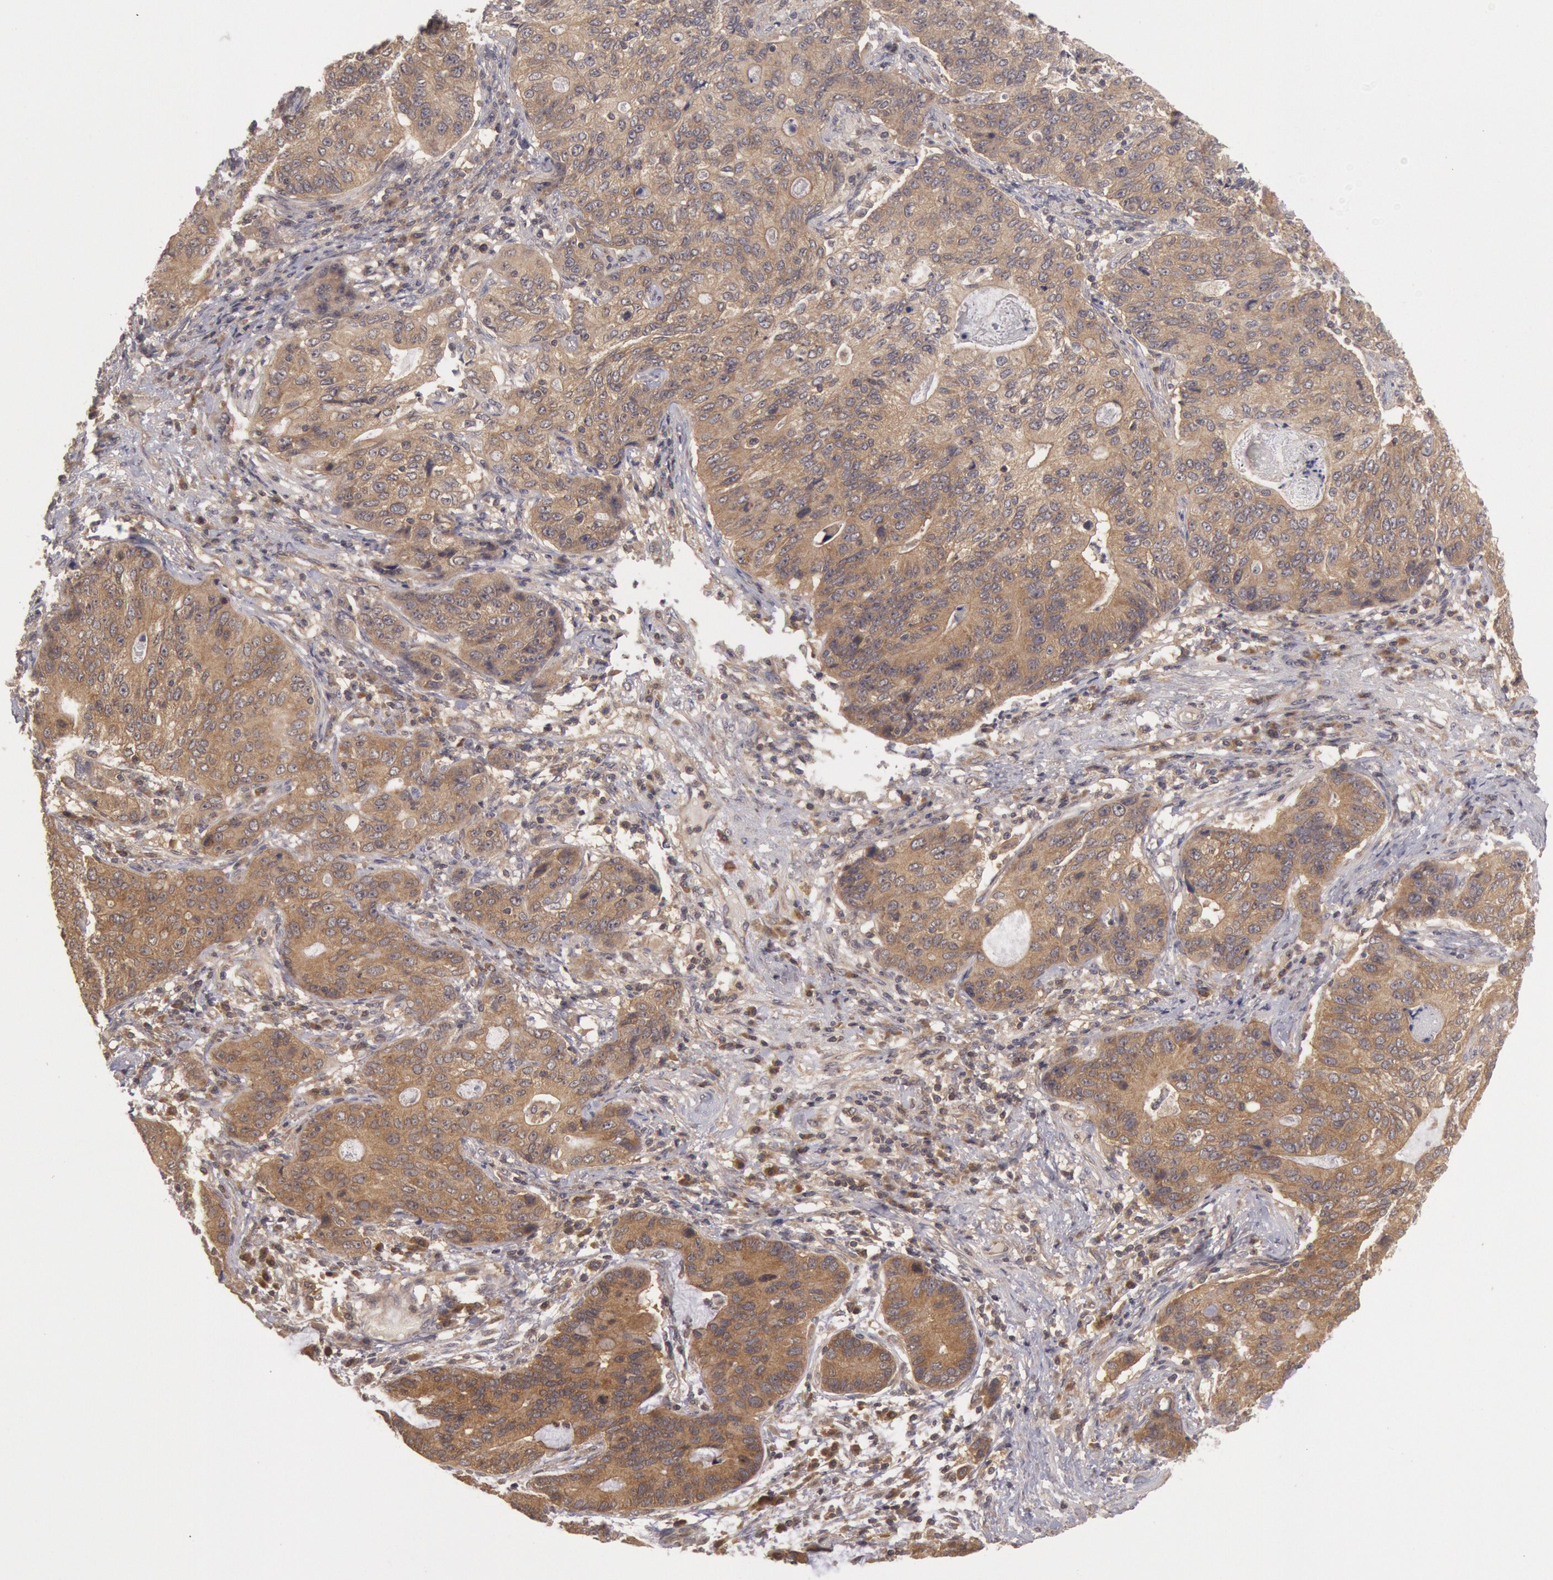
{"staining": {"intensity": "moderate", "quantity": ">75%", "location": "cytoplasmic/membranous"}, "tissue": "stomach cancer", "cell_type": "Tumor cells", "image_type": "cancer", "snomed": [{"axis": "morphology", "description": "Adenocarcinoma, NOS"}, {"axis": "topography", "description": "Esophagus"}, {"axis": "topography", "description": "Stomach"}], "caption": "Immunohistochemical staining of stomach adenocarcinoma exhibits medium levels of moderate cytoplasmic/membranous positivity in about >75% of tumor cells.", "gene": "BRAF", "patient": {"sex": "male", "age": 74}}